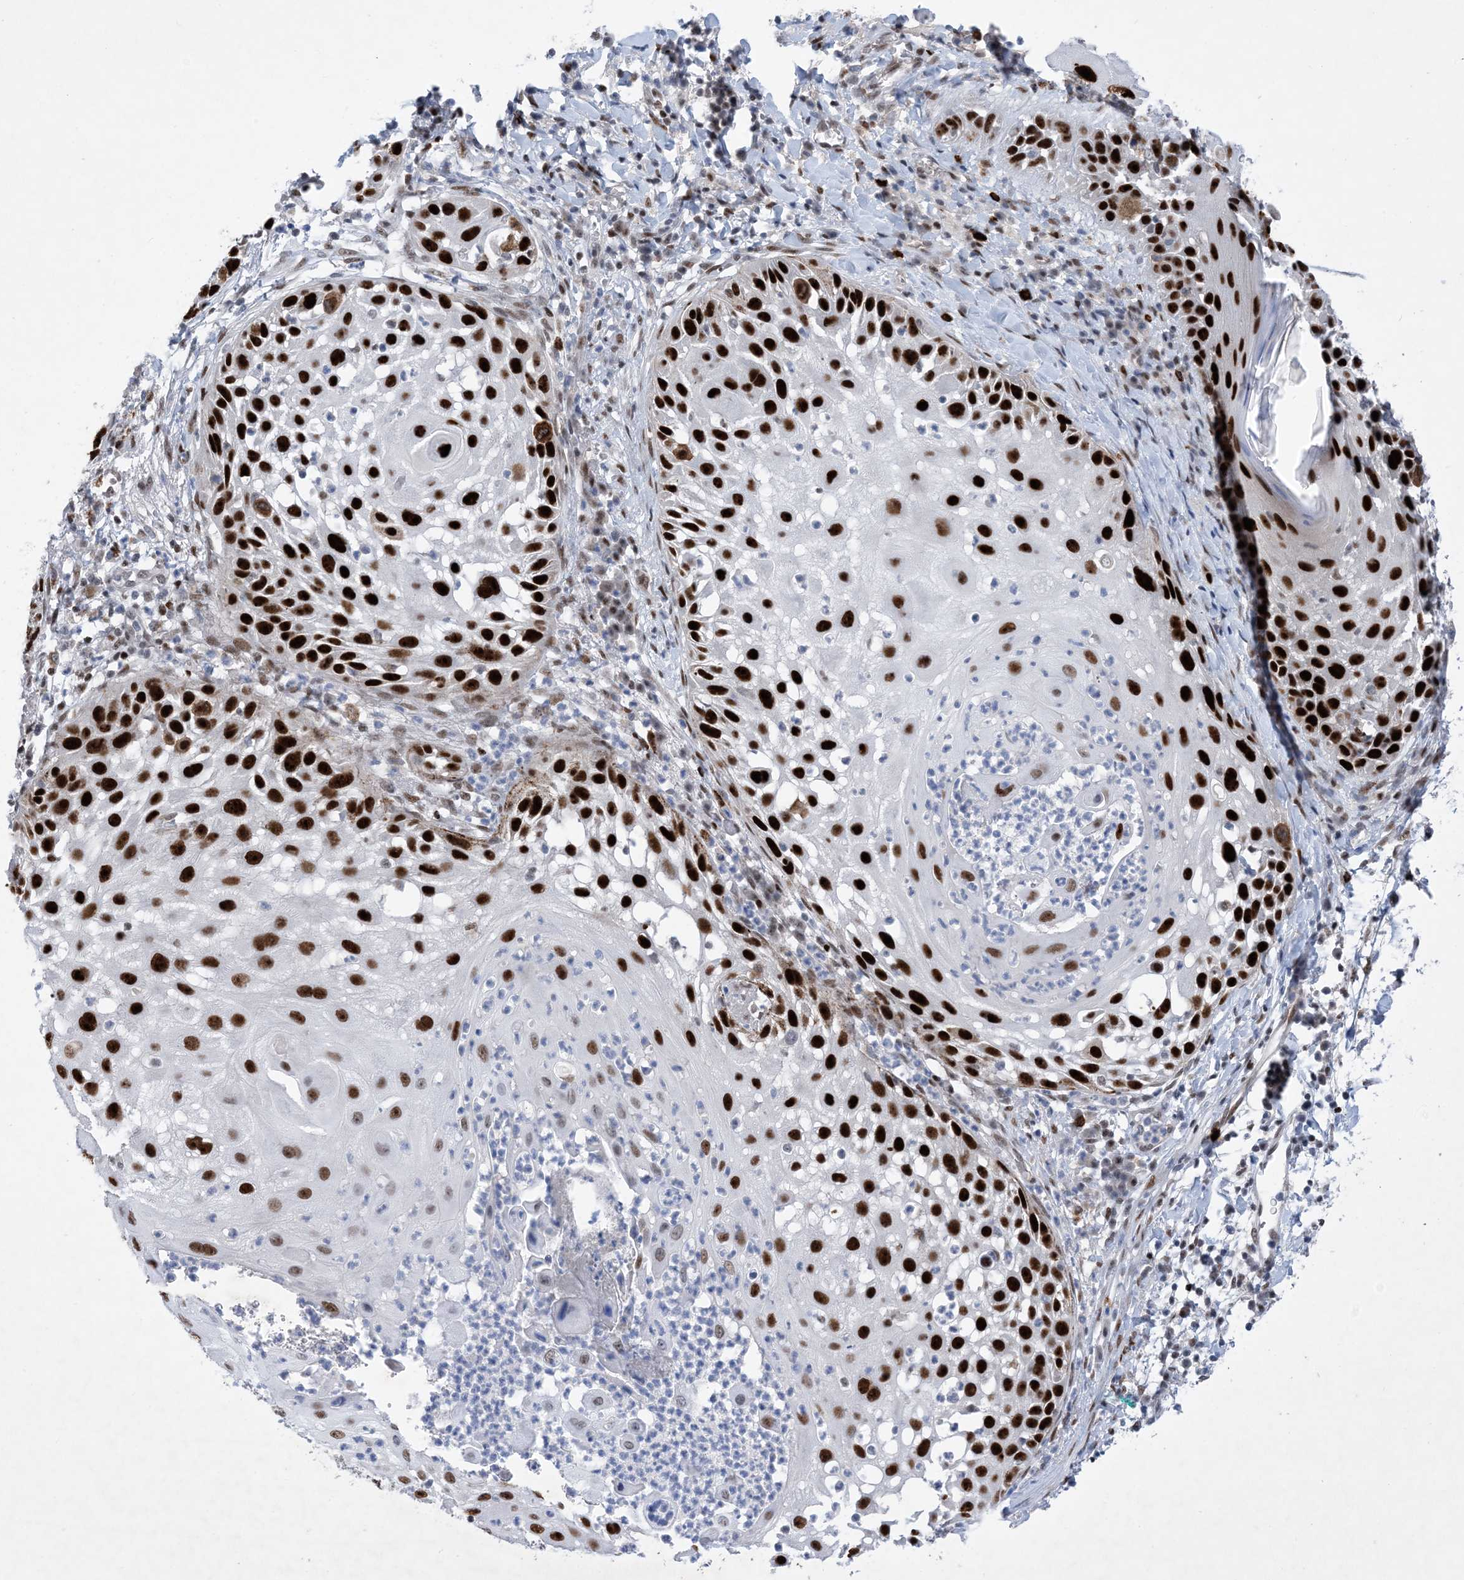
{"staining": {"intensity": "strong", "quantity": ">75%", "location": "nuclear"}, "tissue": "skin cancer", "cell_type": "Tumor cells", "image_type": "cancer", "snomed": [{"axis": "morphology", "description": "Squamous cell carcinoma, NOS"}, {"axis": "topography", "description": "Skin"}], "caption": "Strong nuclear protein positivity is present in approximately >75% of tumor cells in skin squamous cell carcinoma. The staining was performed using DAB to visualize the protein expression in brown, while the nuclei were stained in blue with hematoxylin (Magnification: 20x).", "gene": "TSPYL1", "patient": {"sex": "female", "age": 44}}